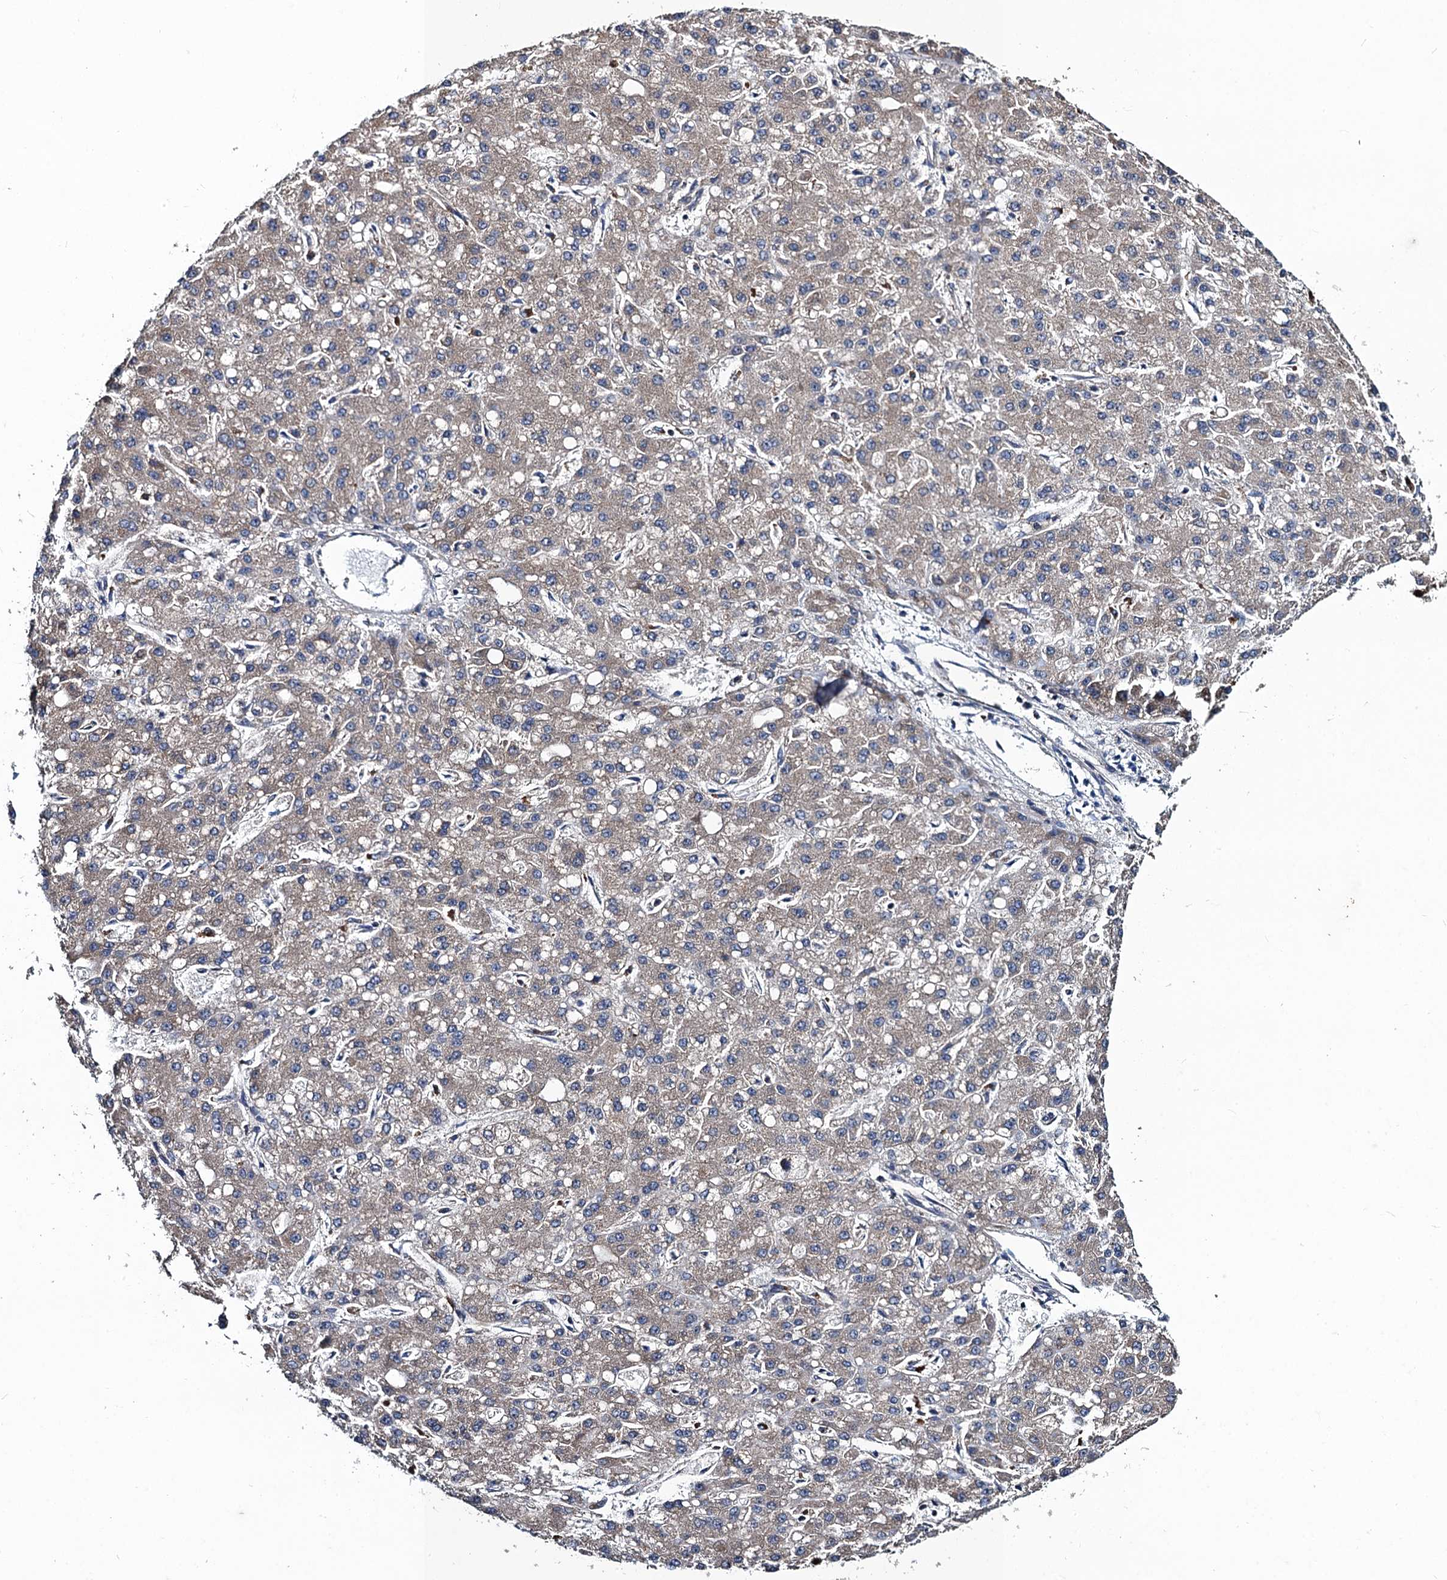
{"staining": {"intensity": "weak", "quantity": ">75%", "location": "cytoplasmic/membranous"}, "tissue": "liver cancer", "cell_type": "Tumor cells", "image_type": "cancer", "snomed": [{"axis": "morphology", "description": "Carcinoma, Hepatocellular, NOS"}, {"axis": "topography", "description": "Liver"}], "caption": "Immunohistochemistry image of neoplastic tissue: human liver cancer stained using immunohistochemistry shows low levels of weak protein expression localized specifically in the cytoplasmic/membranous of tumor cells, appearing as a cytoplasmic/membranous brown color.", "gene": "SNAP29", "patient": {"sex": "male", "age": 67}}